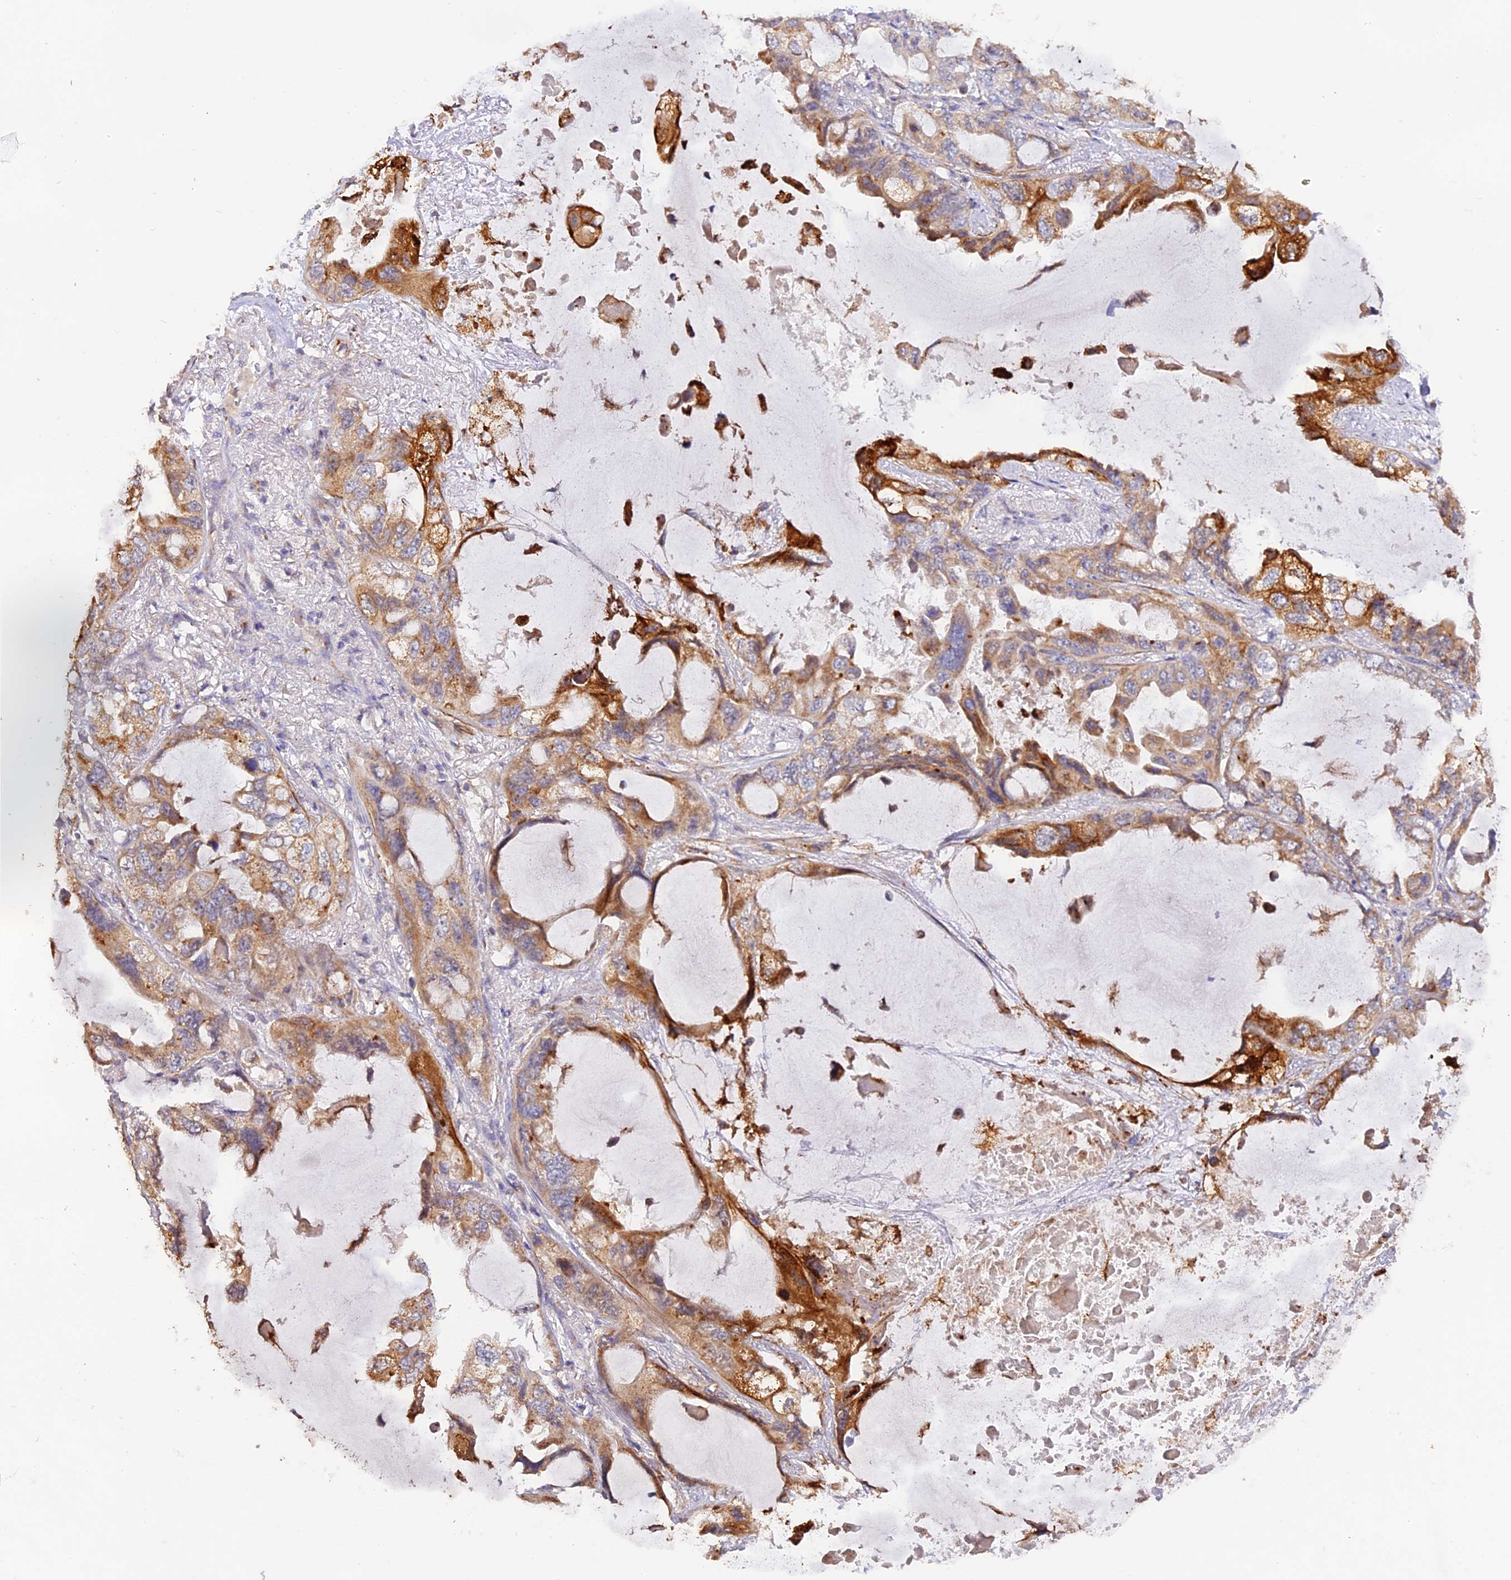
{"staining": {"intensity": "moderate", "quantity": "25%-75%", "location": "cytoplasmic/membranous"}, "tissue": "lung cancer", "cell_type": "Tumor cells", "image_type": "cancer", "snomed": [{"axis": "morphology", "description": "Squamous cell carcinoma, NOS"}, {"axis": "topography", "description": "Lung"}], "caption": "Protein analysis of lung squamous cell carcinoma tissue reveals moderate cytoplasmic/membranous expression in about 25%-75% of tumor cells.", "gene": "TANGO6", "patient": {"sex": "female", "age": 73}}